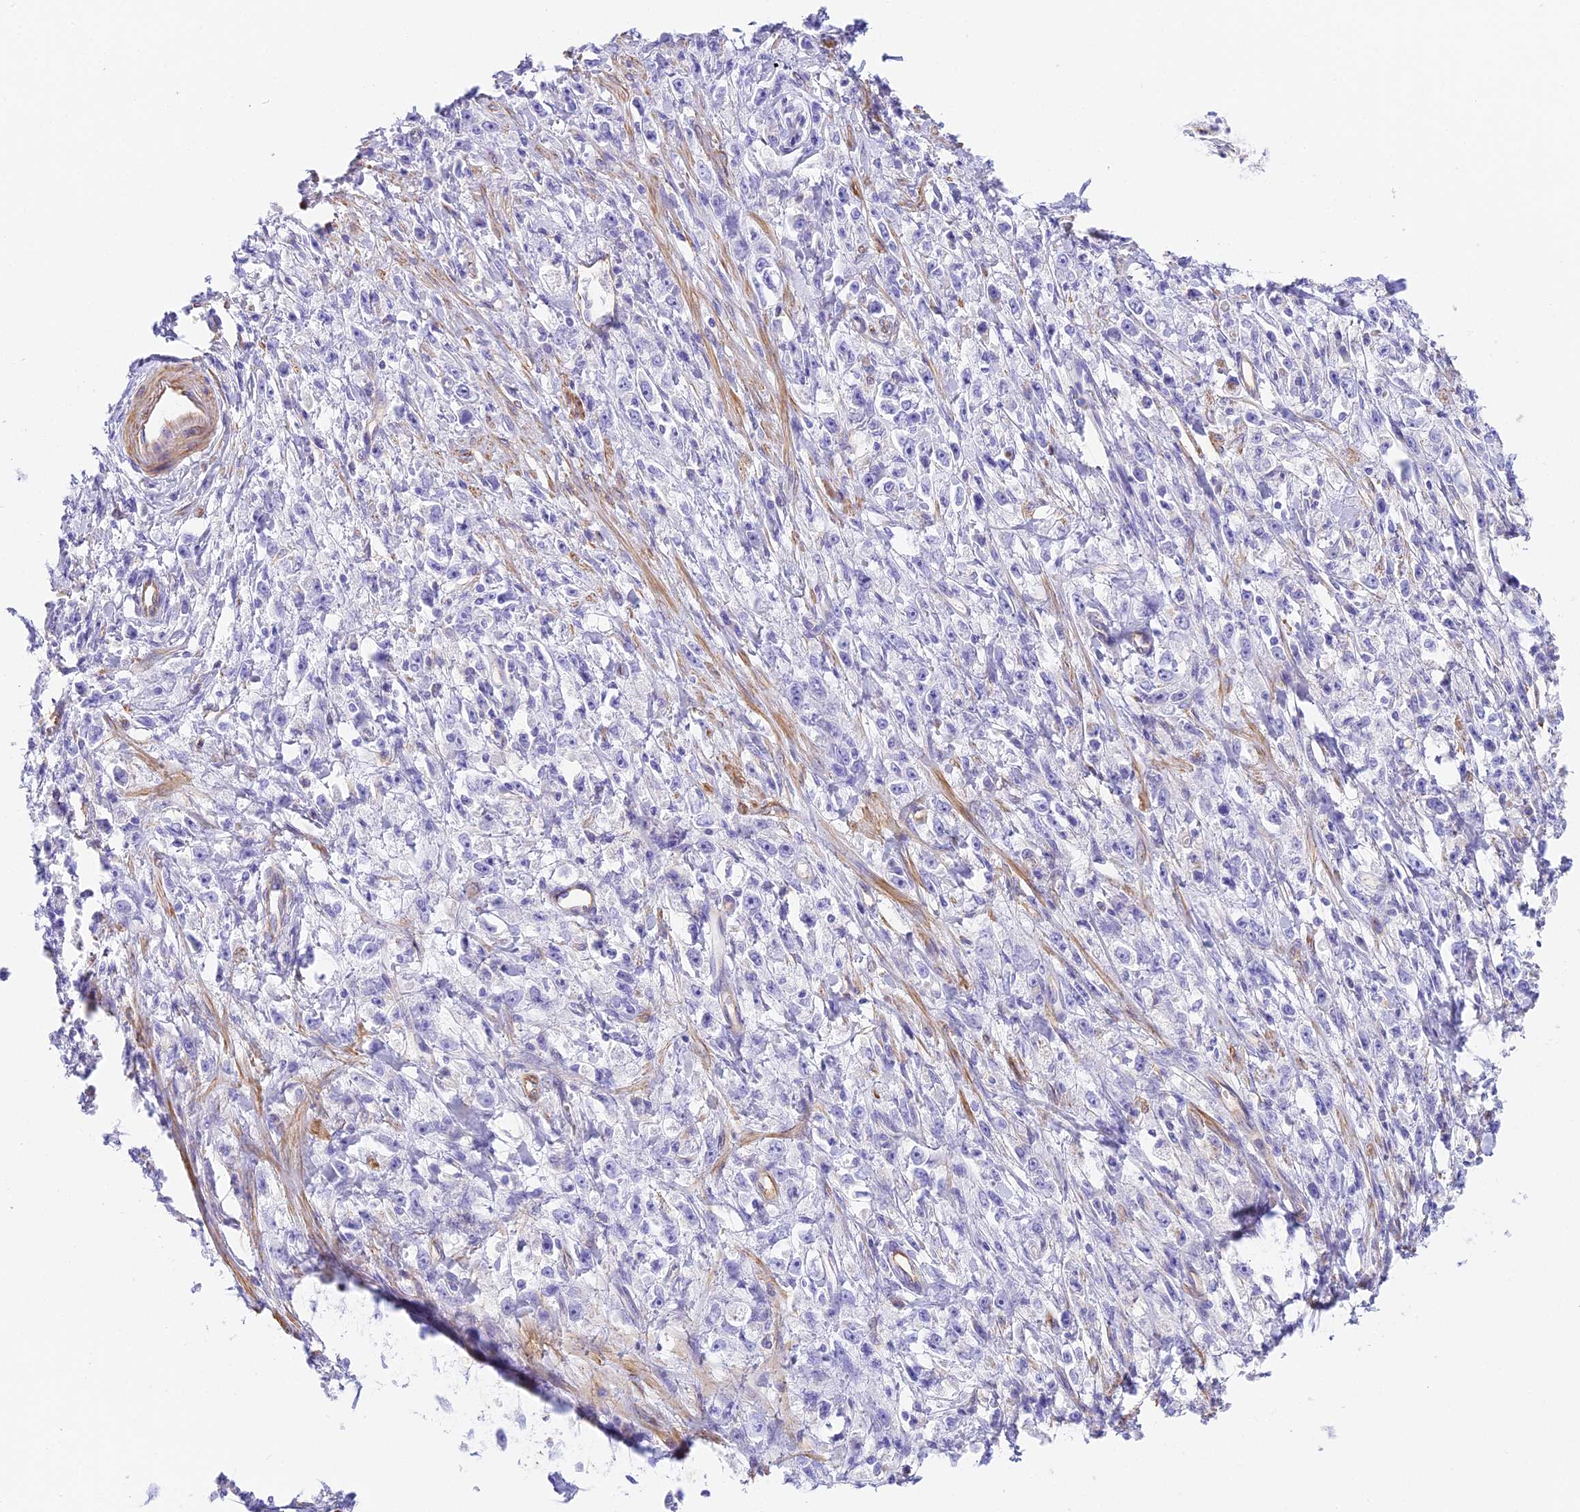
{"staining": {"intensity": "negative", "quantity": "none", "location": "none"}, "tissue": "stomach cancer", "cell_type": "Tumor cells", "image_type": "cancer", "snomed": [{"axis": "morphology", "description": "Adenocarcinoma, NOS"}, {"axis": "topography", "description": "Stomach"}], "caption": "Immunohistochemical staining of stomach cancer shows no significant positivity in tumor cells.", "gene": "HOMER3", "patient": {"sex": "female", "age": 59}}